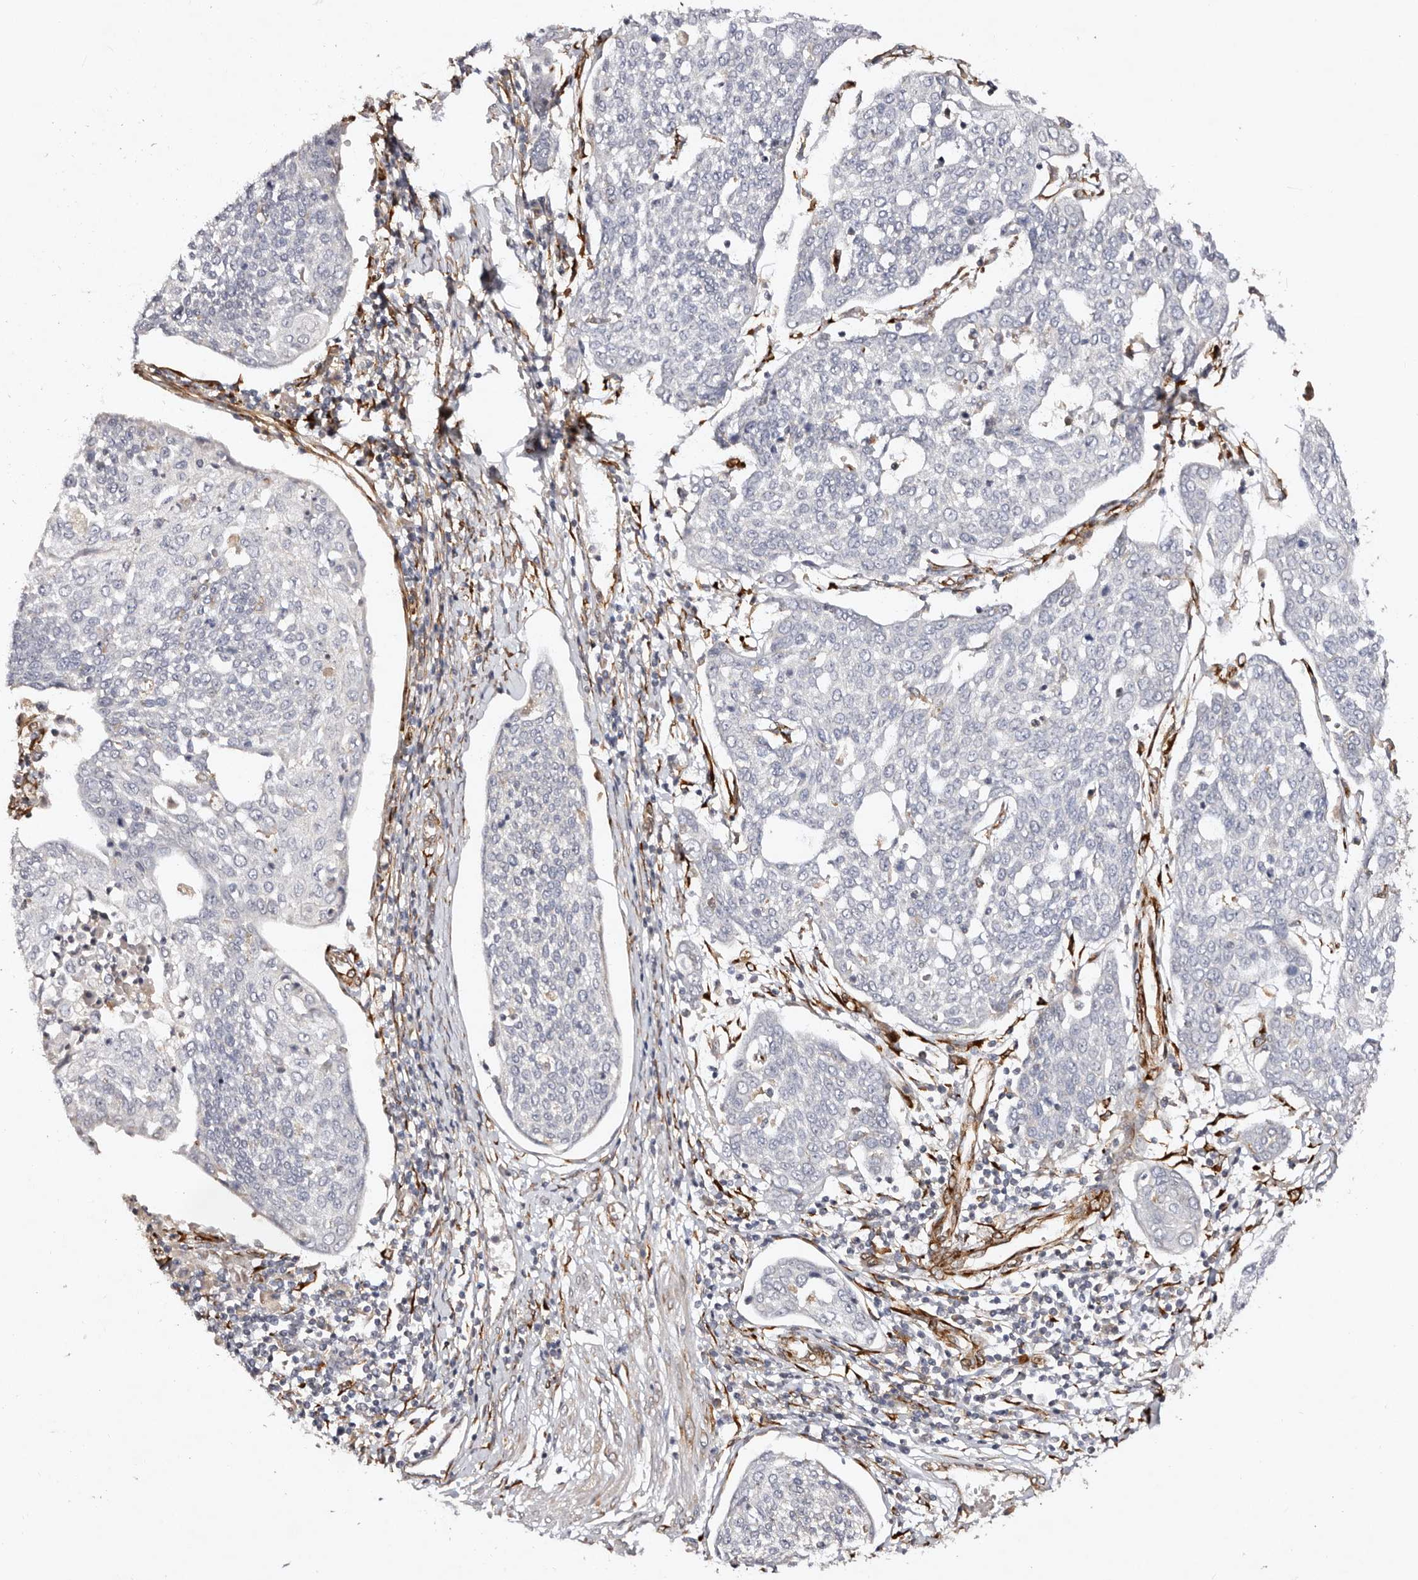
{"staining": {"intensity": "negative", "quantity": "none", "location": "none"}, "tissue": "cervical cancer", "cell_type": "Tumor cells", "image_type": "cancer", "snomed": [{"axis": "morphology", "description": "Squamous cell carcinoma, NOS"}, {"axis": "topography", "description": "Cervix"}], "caption": "There is no significant expression in tumor cells of cervical cancer (squamous cell carcinoma).", "gene": "SERPINH1", "patient": {"sex": "female", "age": 34}}